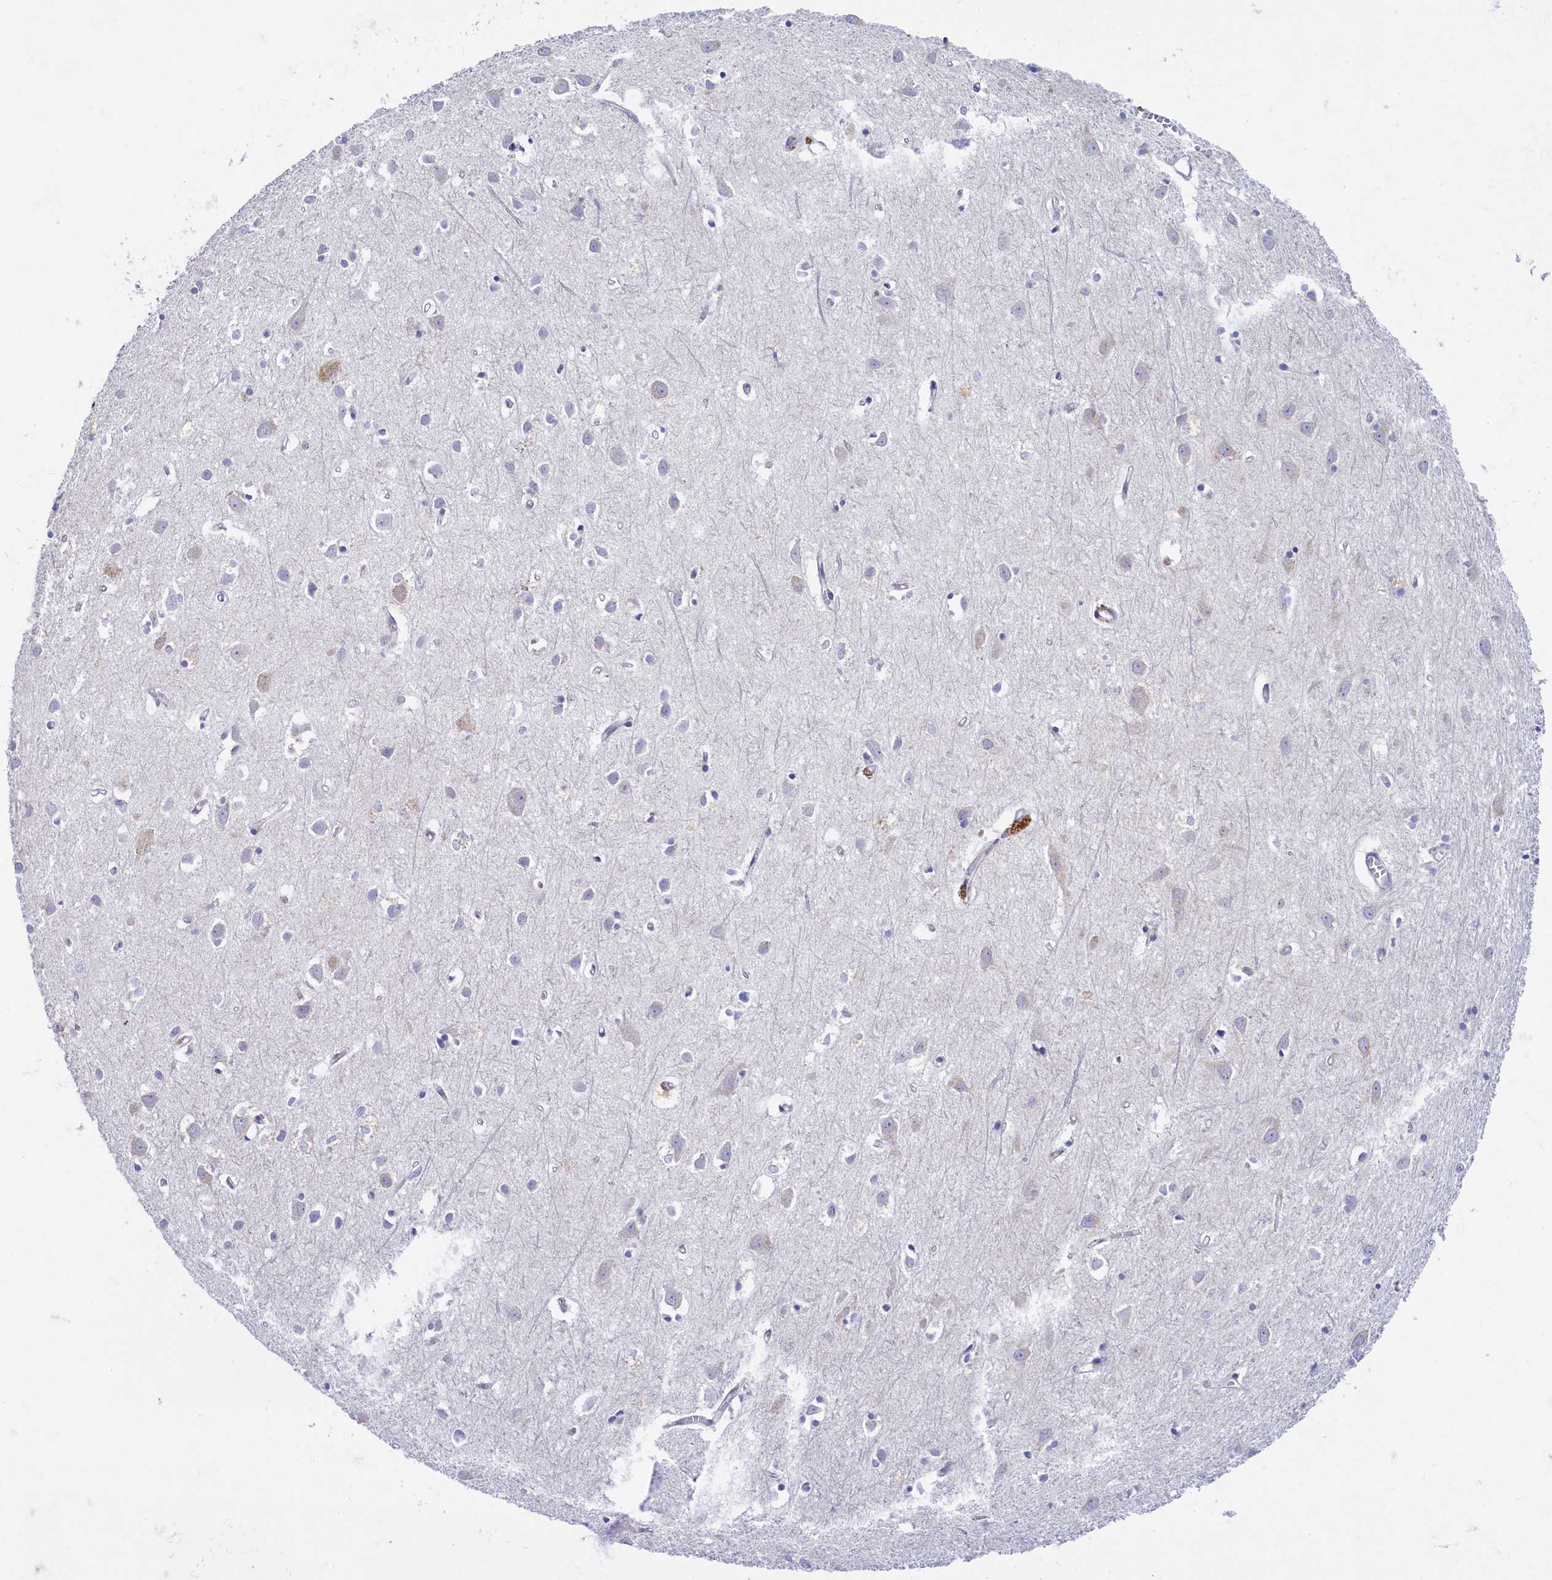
{"staining": {"intensity": "negative", "quantity": "none", "location": "none"}, "tissue": "cerebral cortex", "cell_type": "Endothelial cells", "image_type": "normal", "snomed": [{"axis": "morphology", "description": "Normal tissue, NOS"}, {"axis": "topography", "description": "Cerebral cortex"}], "caption": "An IHC micrograph of unremarkable cerebral cortex is shown. There is no staining in endothelial cells of cerebral cortex. Nuclei are stained in blue.", "gene": "OCIAD2", "patient": {"sex": "female", "age": 64}}